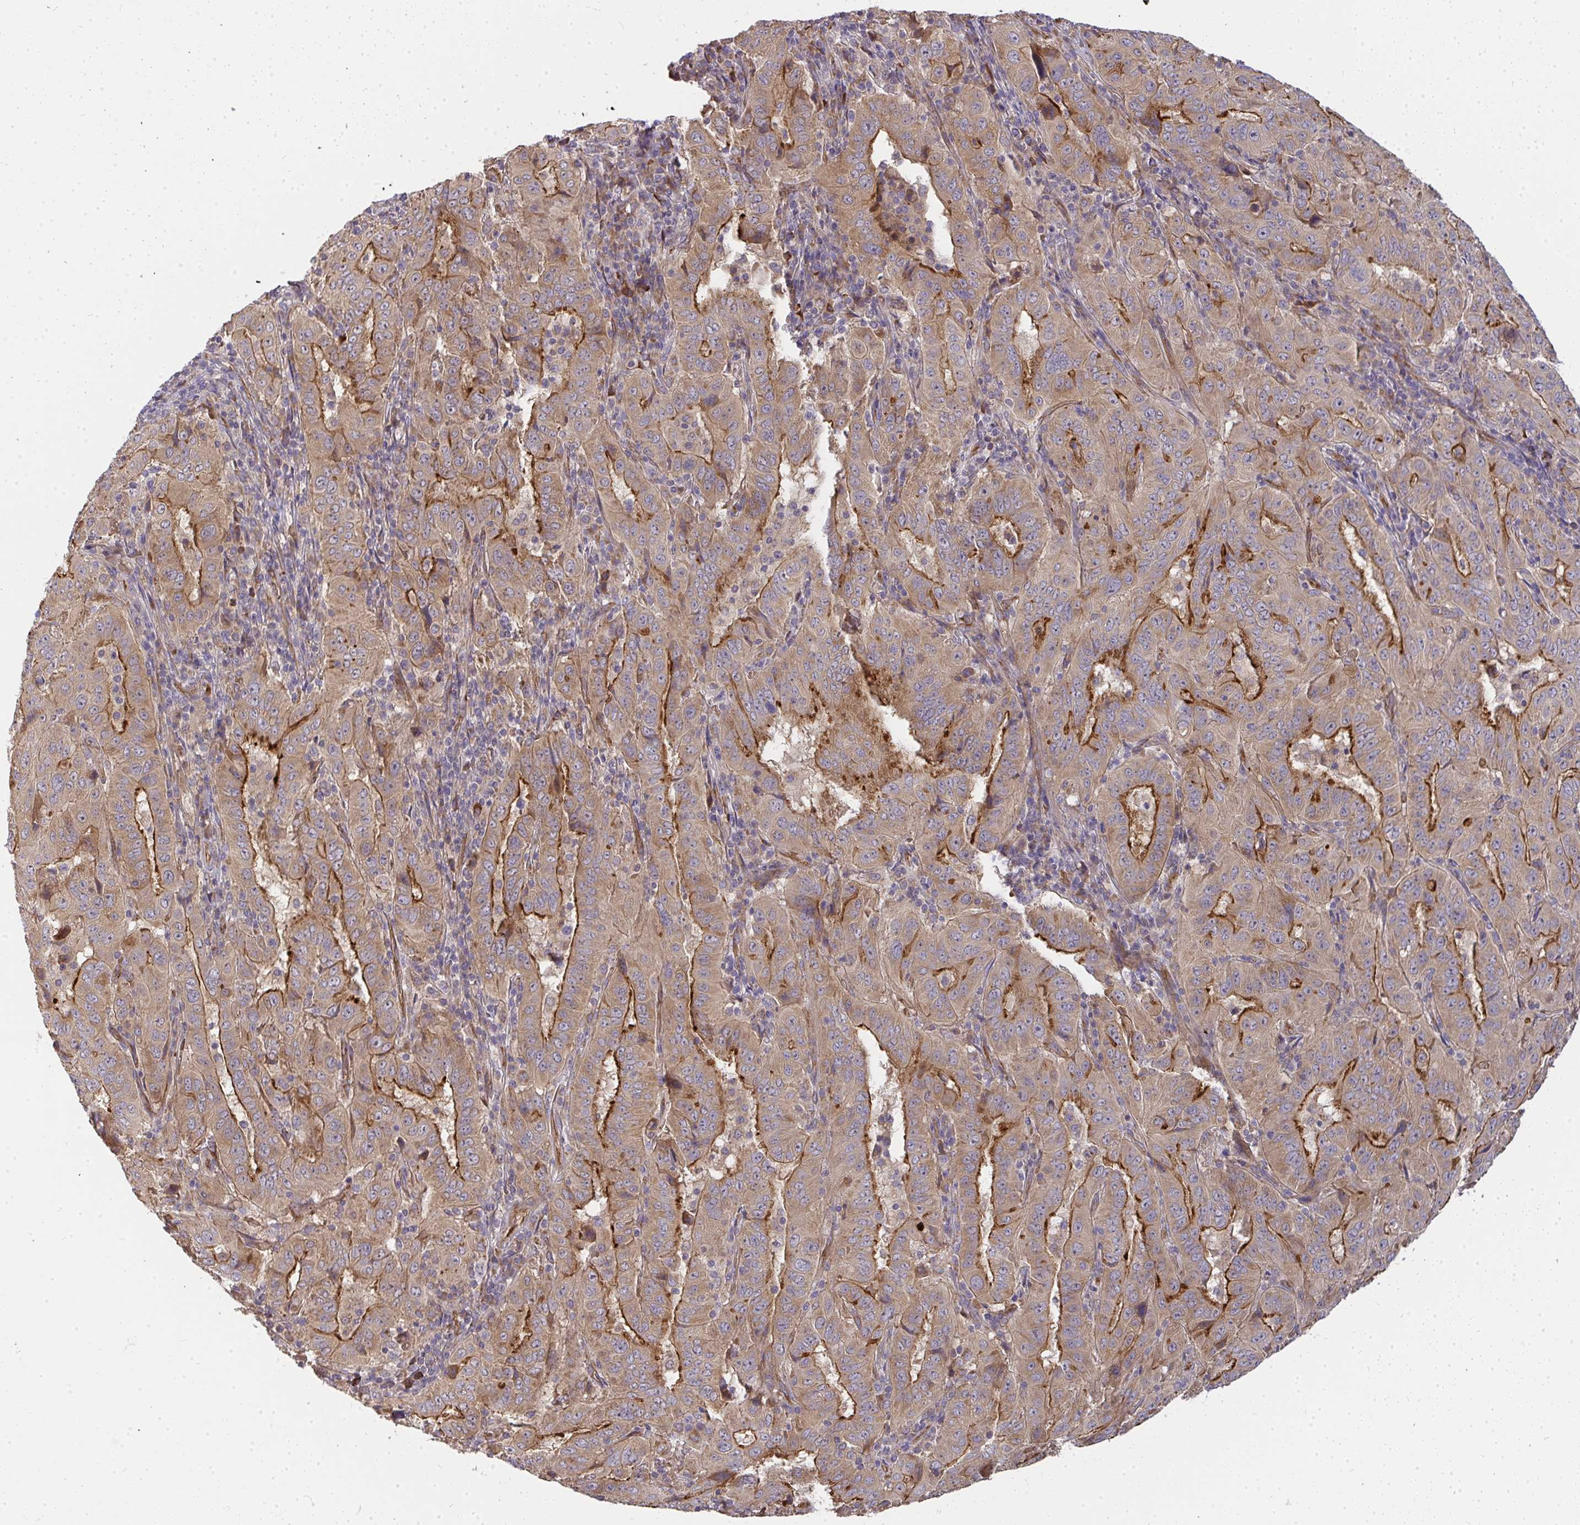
{"staining": {"intensity": "moderate", "quantity": ">75%", "location": "cytoplasmic/membranous"}, "tissue": "pancreatic cancer", "cell_type": "Tumor cells", "image_type": "cancer", "snomed": [{"axis": "morphology", "description": "Adenocarcinoma, NOS"}, {"axis": "topography", "description": "Pancreas"}], "caption": "Immunohistochemical staining of pancreatic adenocarcinoma displays moderate cytoplasmic/membranous protein positivity in approximately >75% of tumor cells.", "gene": "B4GALT6", "patient": {"sex": "male", "age": 63}}